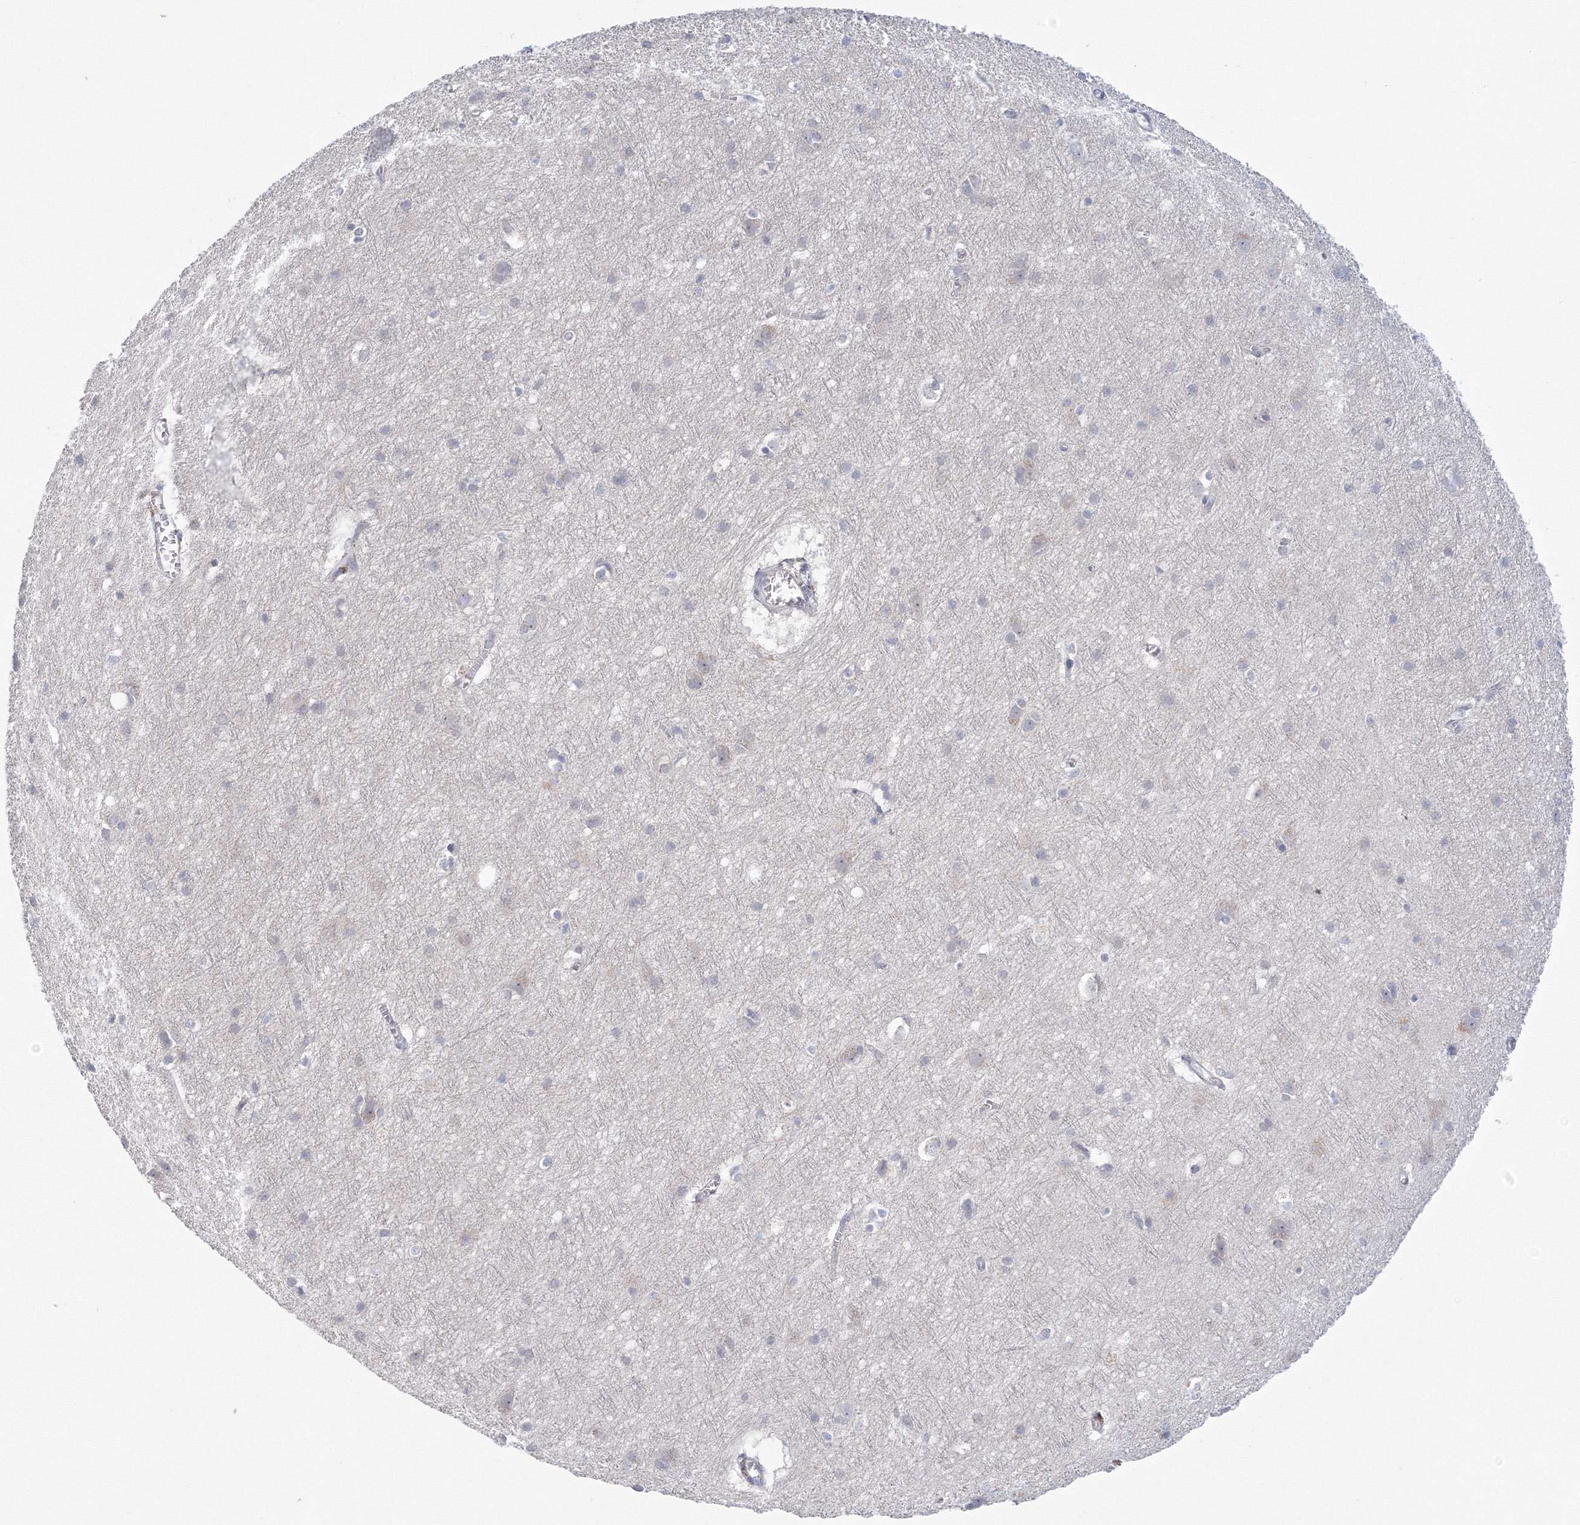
{"staining": {"intensity": "weak", "quantity": "25%-75%", "location": "cytoplasmic/membranous"}, "tissue": "cerebral cortex", "cell_type": "Endothelial cells", "image_type": "normal", "snomed": [{"axis": "morphology", "description": "Normal tissue, NOS"}, {"axis": "topography", "description": "Cerebral cortex"}], "caption": "This is a histology image of IHC staining of normal cerebral cortex, which shows weak staining in the cytoplasmic/membranous of endothelial cells.", "gene": "TACC2", "patient": {"sex": "male", "age": 54}}